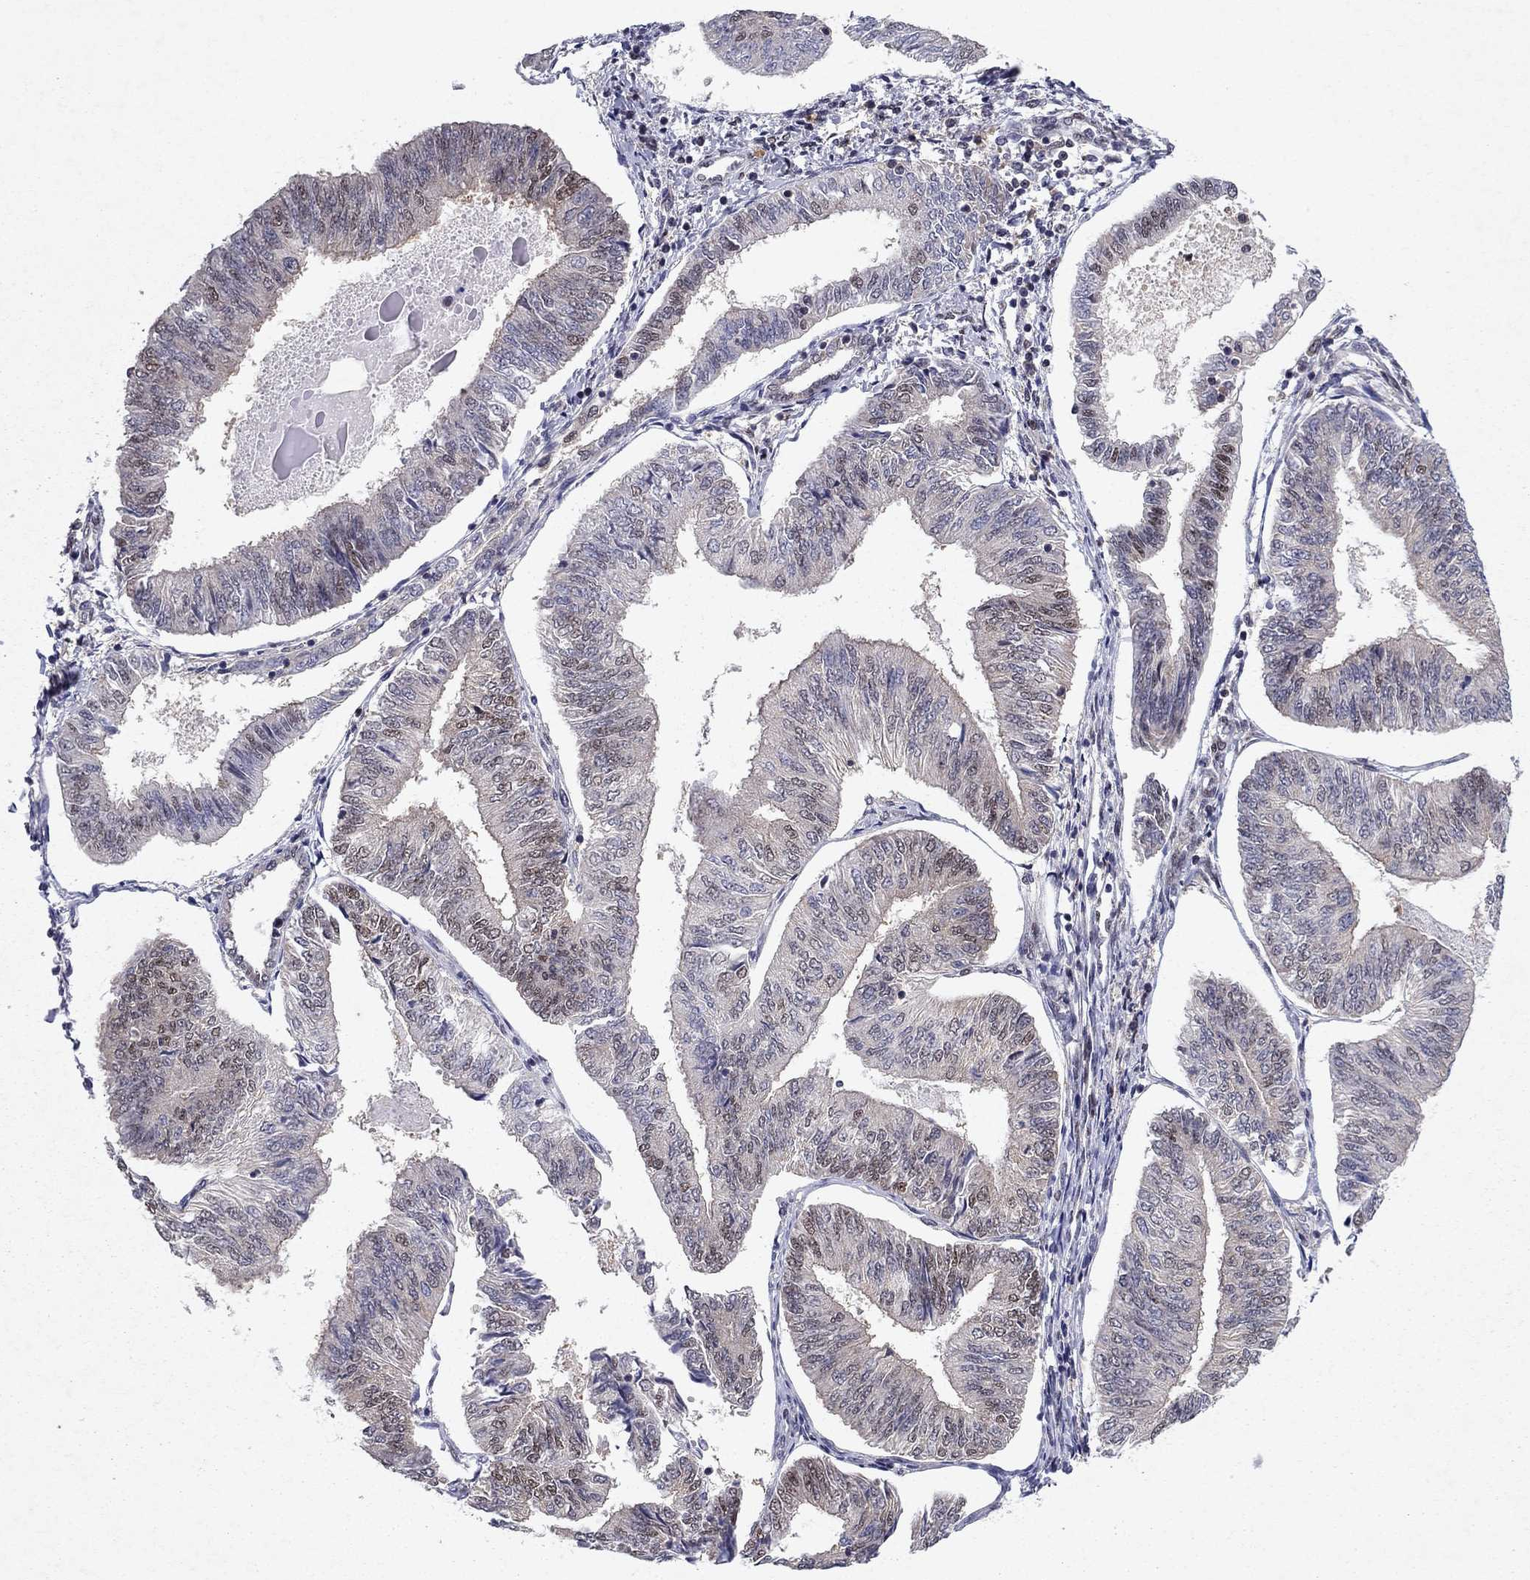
{"staining": {"intensity": "negative", "quantity": "none", "location": "none"}, "tissue": "endometrial cancer", "cell_type": "Tumor cells", "image_type": "cancer", "snomed": [{"axis": "morphology", "description": "Adenocarcinoma, NOS"}, {"axis": "topography", "description": "Endometrium"}], "caption": "This photomicrograph is of endometrial cancer (adenocarcinoma) stained with IHC to label a protein in brown with the nuclei are counter-stained blue. There is no expression in tumor cells. (DAB immunohistochemistry (IHC), high magnification).", "gene": "CRTC1", "patient": {"sex": "female", "age": 58}}